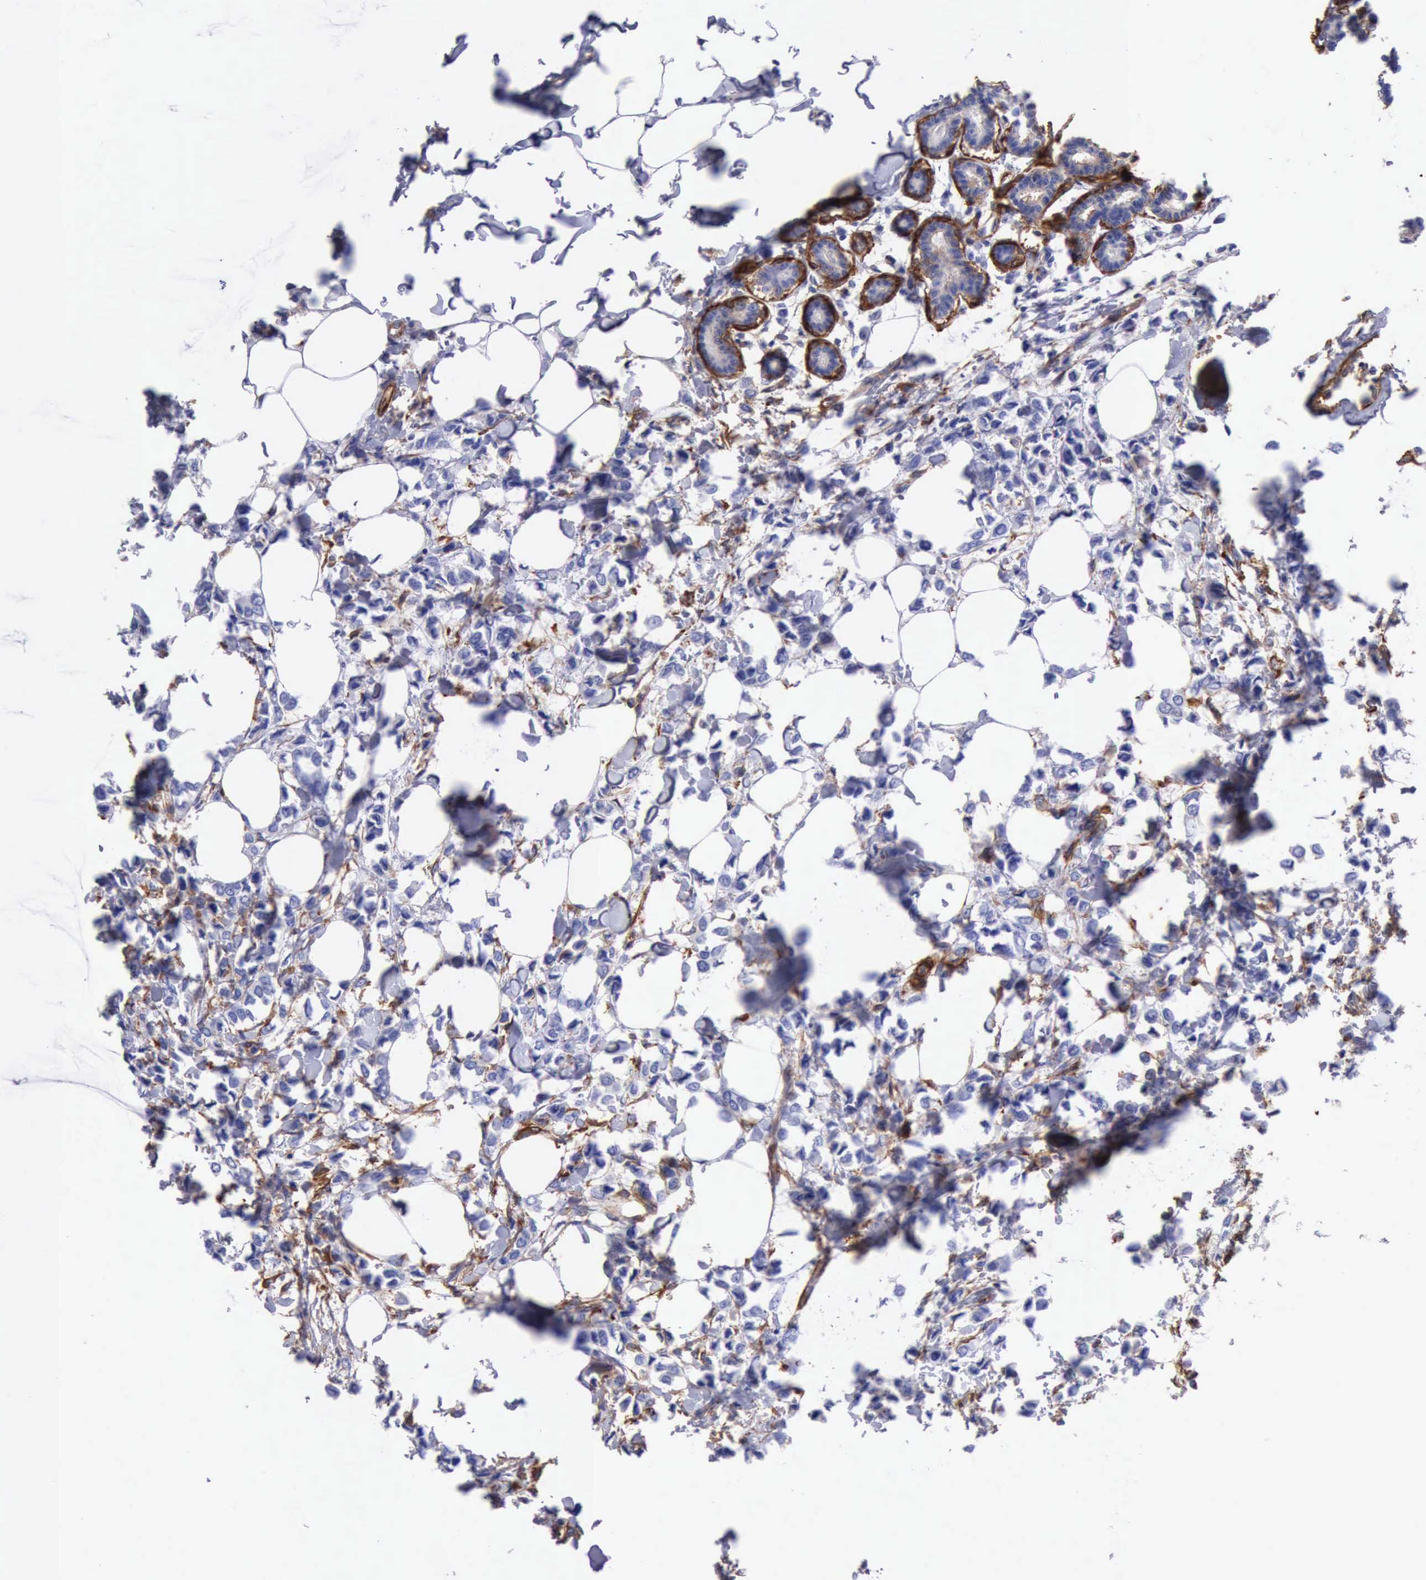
{"staining": {"intensity": "negative", "quantity": "none", "location": "none"}, "tissue": "breast cancer", "cell_type": "Tumor cells", "image_type": "cancer", "snomed": [{"axis": "morphology", "description": "Lobular carcinoma"}, {"axis": "topography", "description": "Breast"}], "caption": "The micrograph demonstrates no staining of tumor cells in lobular carcinoma (breast). Nuclei are stained in blue.", "gene": "FLNA", "patient": {"sex": "female", "age": 51}}